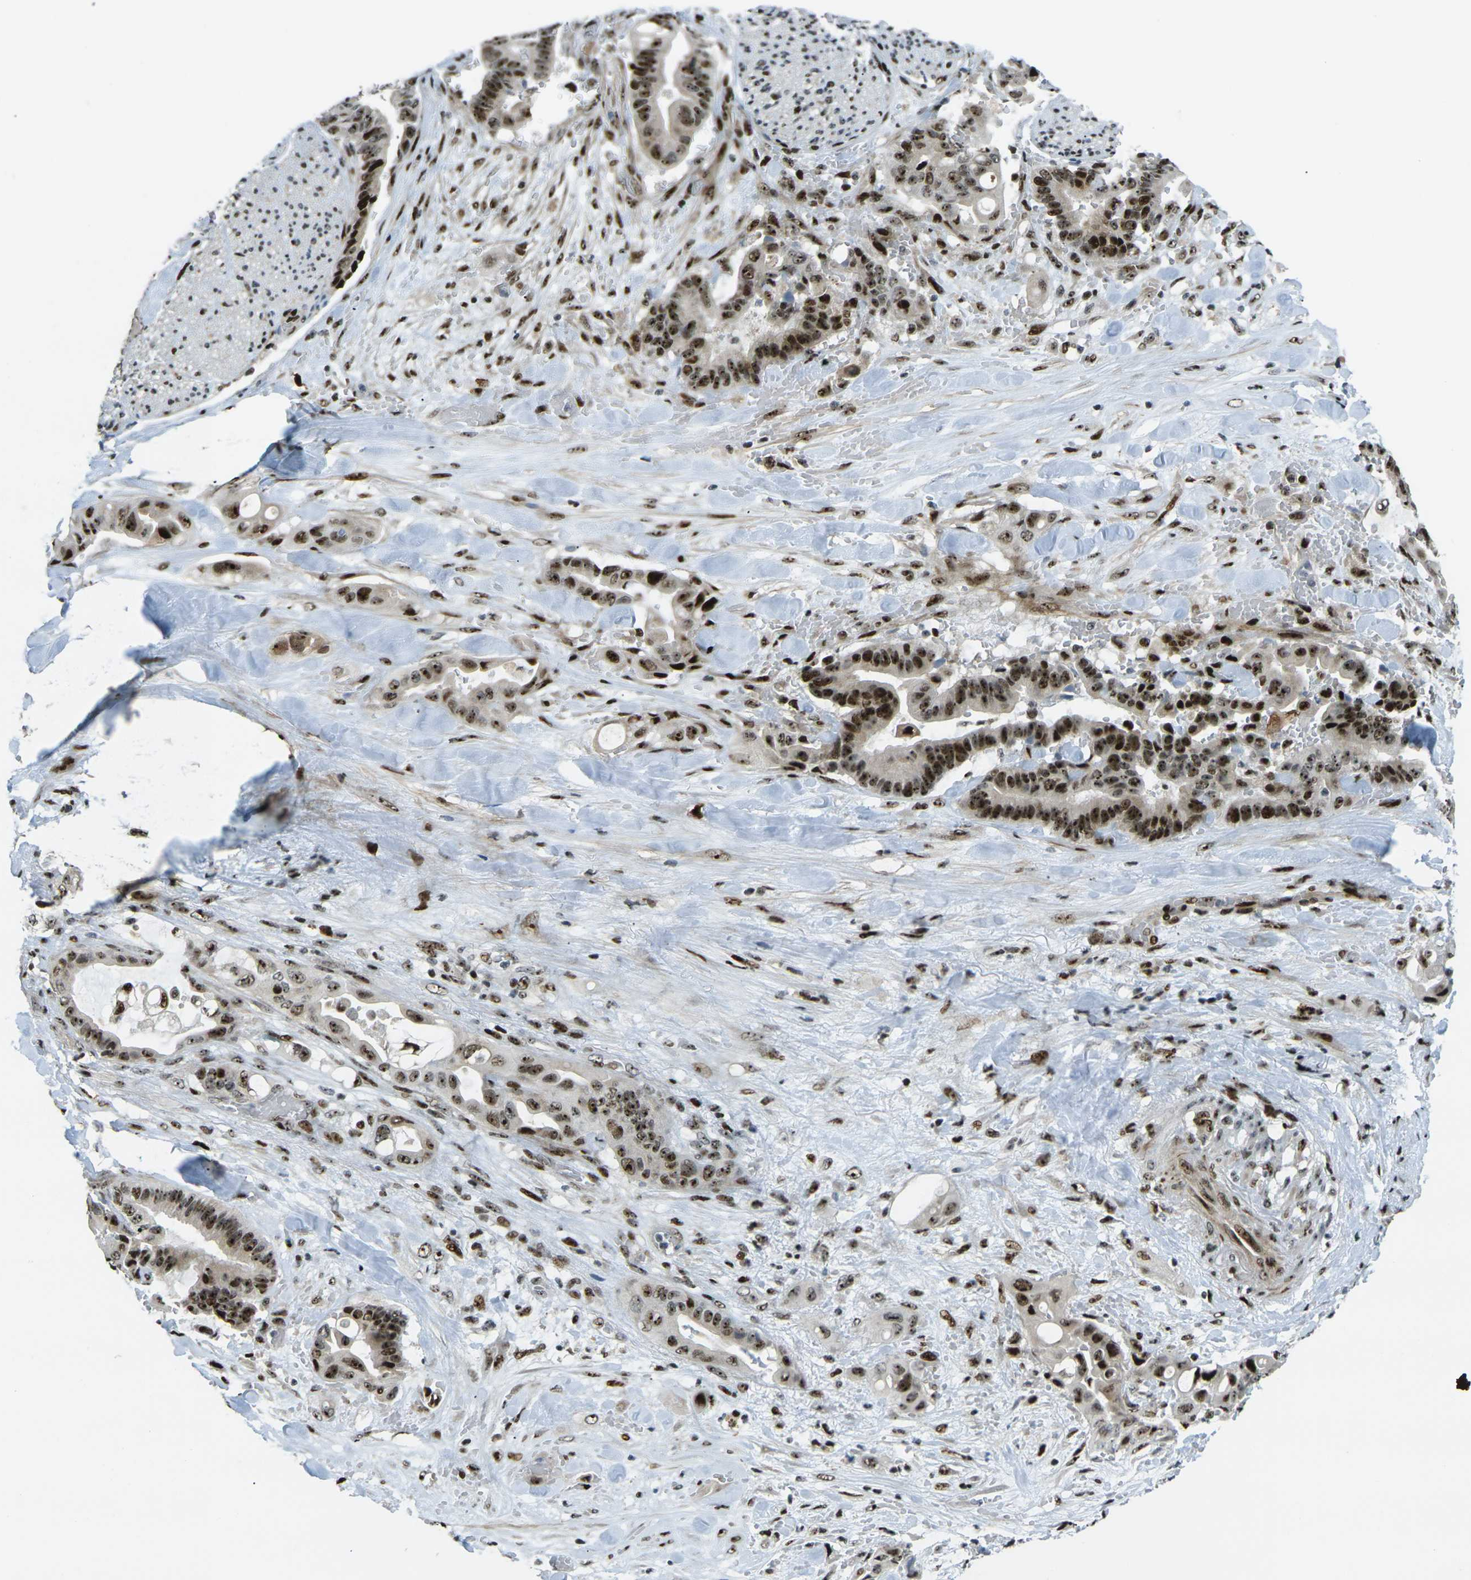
{"staining": {"intensity": "strong", "quantity": ">75%", "location": "nuclear"}, "tissue": "liver cancer", "cell_type": "Tumor cells", "image_type": "cancer", "snomed": [{"axis": "morphology", "description": "Cholangiocarcinoma"}, {"axis": "topography", "description": "Liver"}], "caption": "Immunohistochemistry (IHC) (DAB (3,3'-diaminobenzidine)) staining of human cholangiocarcinoma (liver) reveals strong nuclear protein staining in about >75% of tumor cells. The protein is stained brown, and the nuclei are stained in blue (DAB IHC with brightfield microscopy, high magnification).", "gene": "UBE2C", "patient": {"sex": "female", "age": 61}}